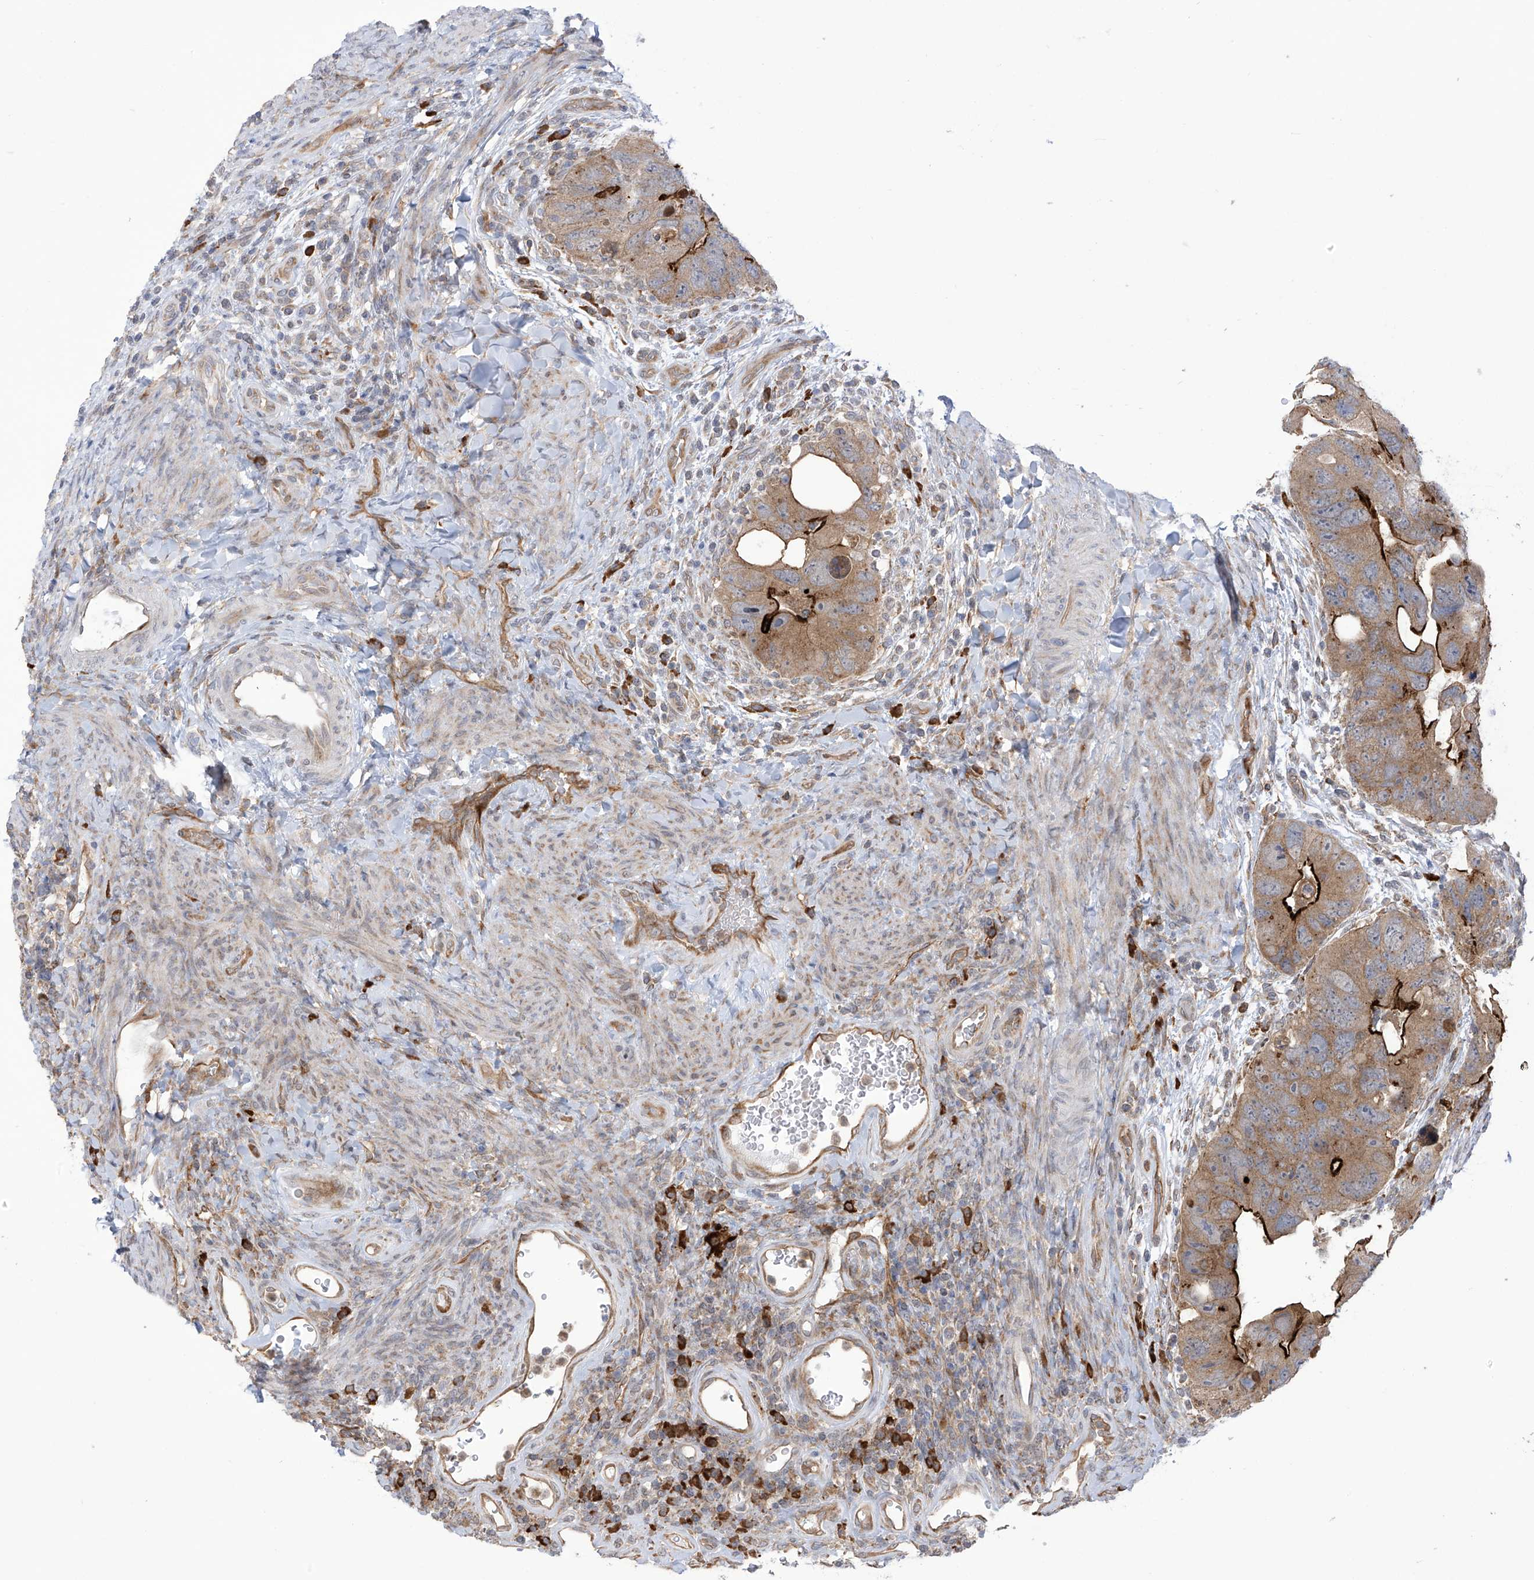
{"staining": {"intensity": "strong", "quantity": "<25%", "location": "cytoplasmic/membranous"}, "tissue": "colorectal cancer", "cell_type": "Tumor cells", "image_type": "cancer", "snomed": [{"axis": "morphology", "description": "Adenocarcinoma, NOS"}, {"axis": "topography", "description": "Rectum"}], "caption": "Colorectal adenocarcinoma stained for a protein reveals strong cytoplasmic/membranous positivity in tumor cells.", "gene": "KIAA1522", "patient": {"sex": "male", "age": 59}}